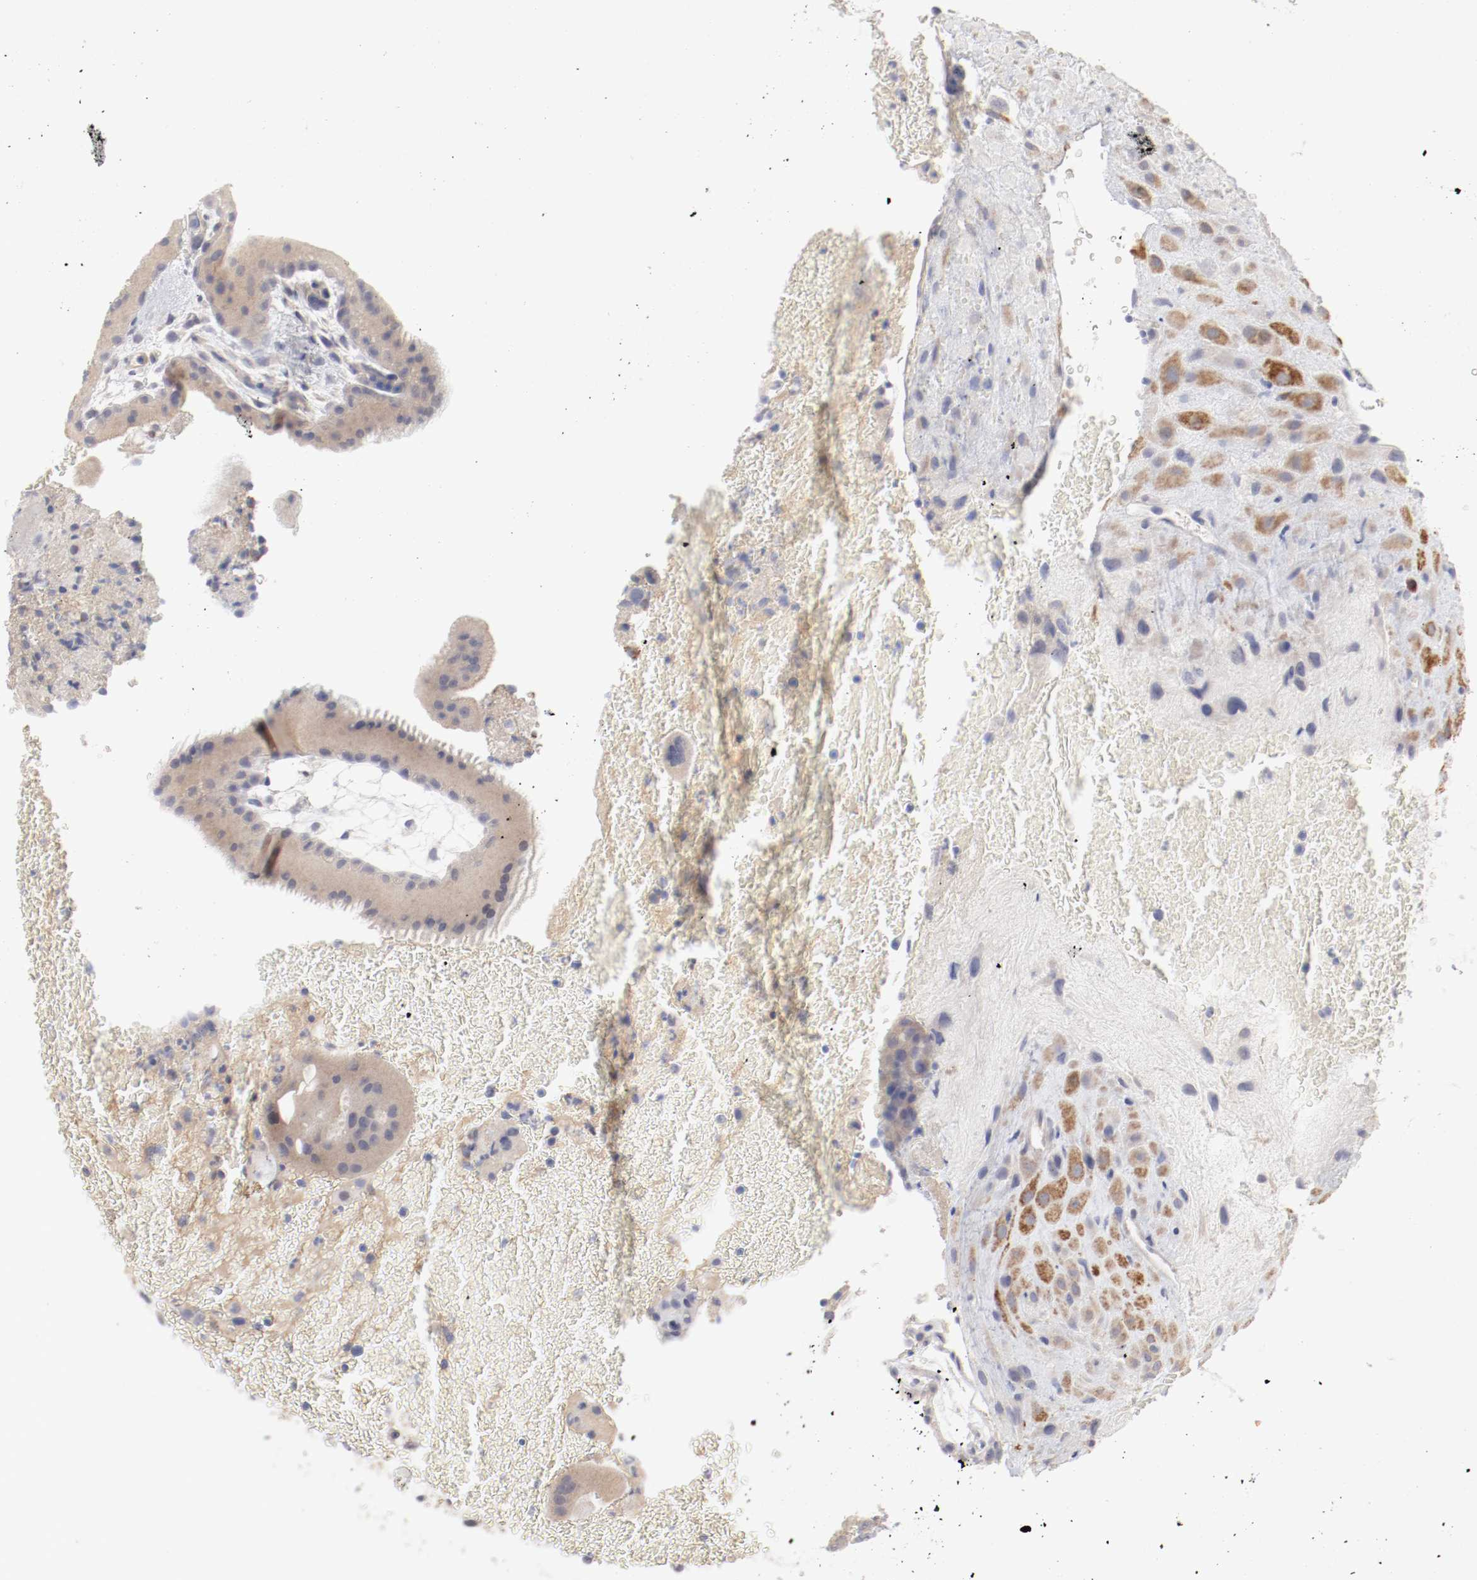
{"staining": {"intensity": "weak", "quantity": ">75%", "location": "cytoplasmic/membranous"}, "tissue": "placenta", "cell_type": "Decidual cells", "image_type": "normal", "snomed": [{"axis": "morphology", "description": "Normal tissue, NOS"}, {"axis": "topography", "description": "Placenta"}], "caption": "Placenta stained with immunohistochemistry (IHC) demonstrates weak cytoplasmic/membranous staining in about >75% of decidual cells.", "gene": "SH3BGR", "patient": {"sex": "female", "age": 19}}